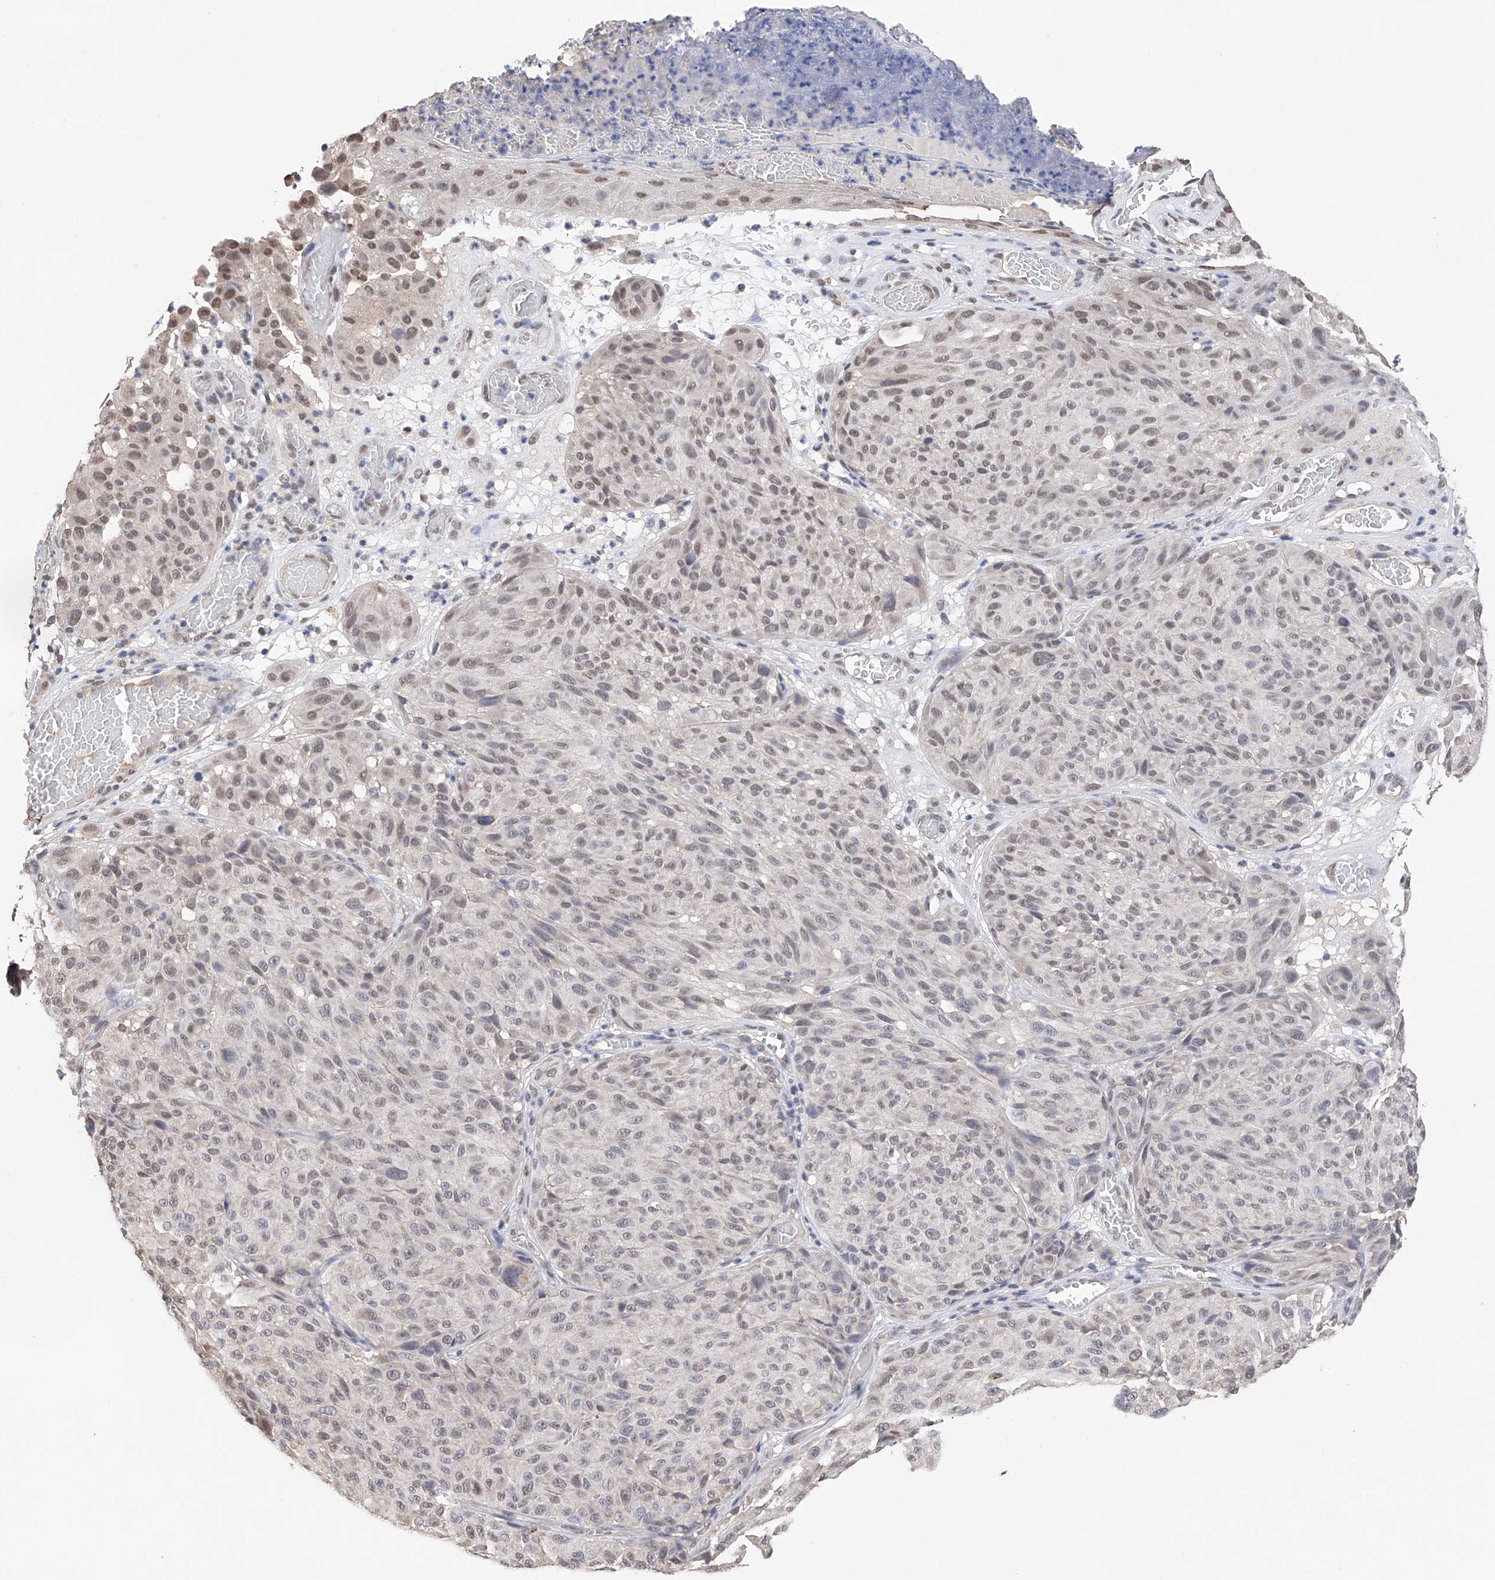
{"staining": {"intensity": "weak", "quantity": "<25%", "location": "nuclear"}, "tissue": "melanoma", "cell_type": "Tumor cells", "image_type": "cancer", "snomed": [{"axis": "morphology", "description": "Malignant melanoma, NOS"}, {"axis": "topography", "description": "Skin"}], "caption": "The histopathology image demonstrates no significant expression in tumor cells of malignant melanoma. (IHC, brightfield microscopy, high magnification).", "gene": "DMAP1", "patient": {"sex": "male", "age": 83}}